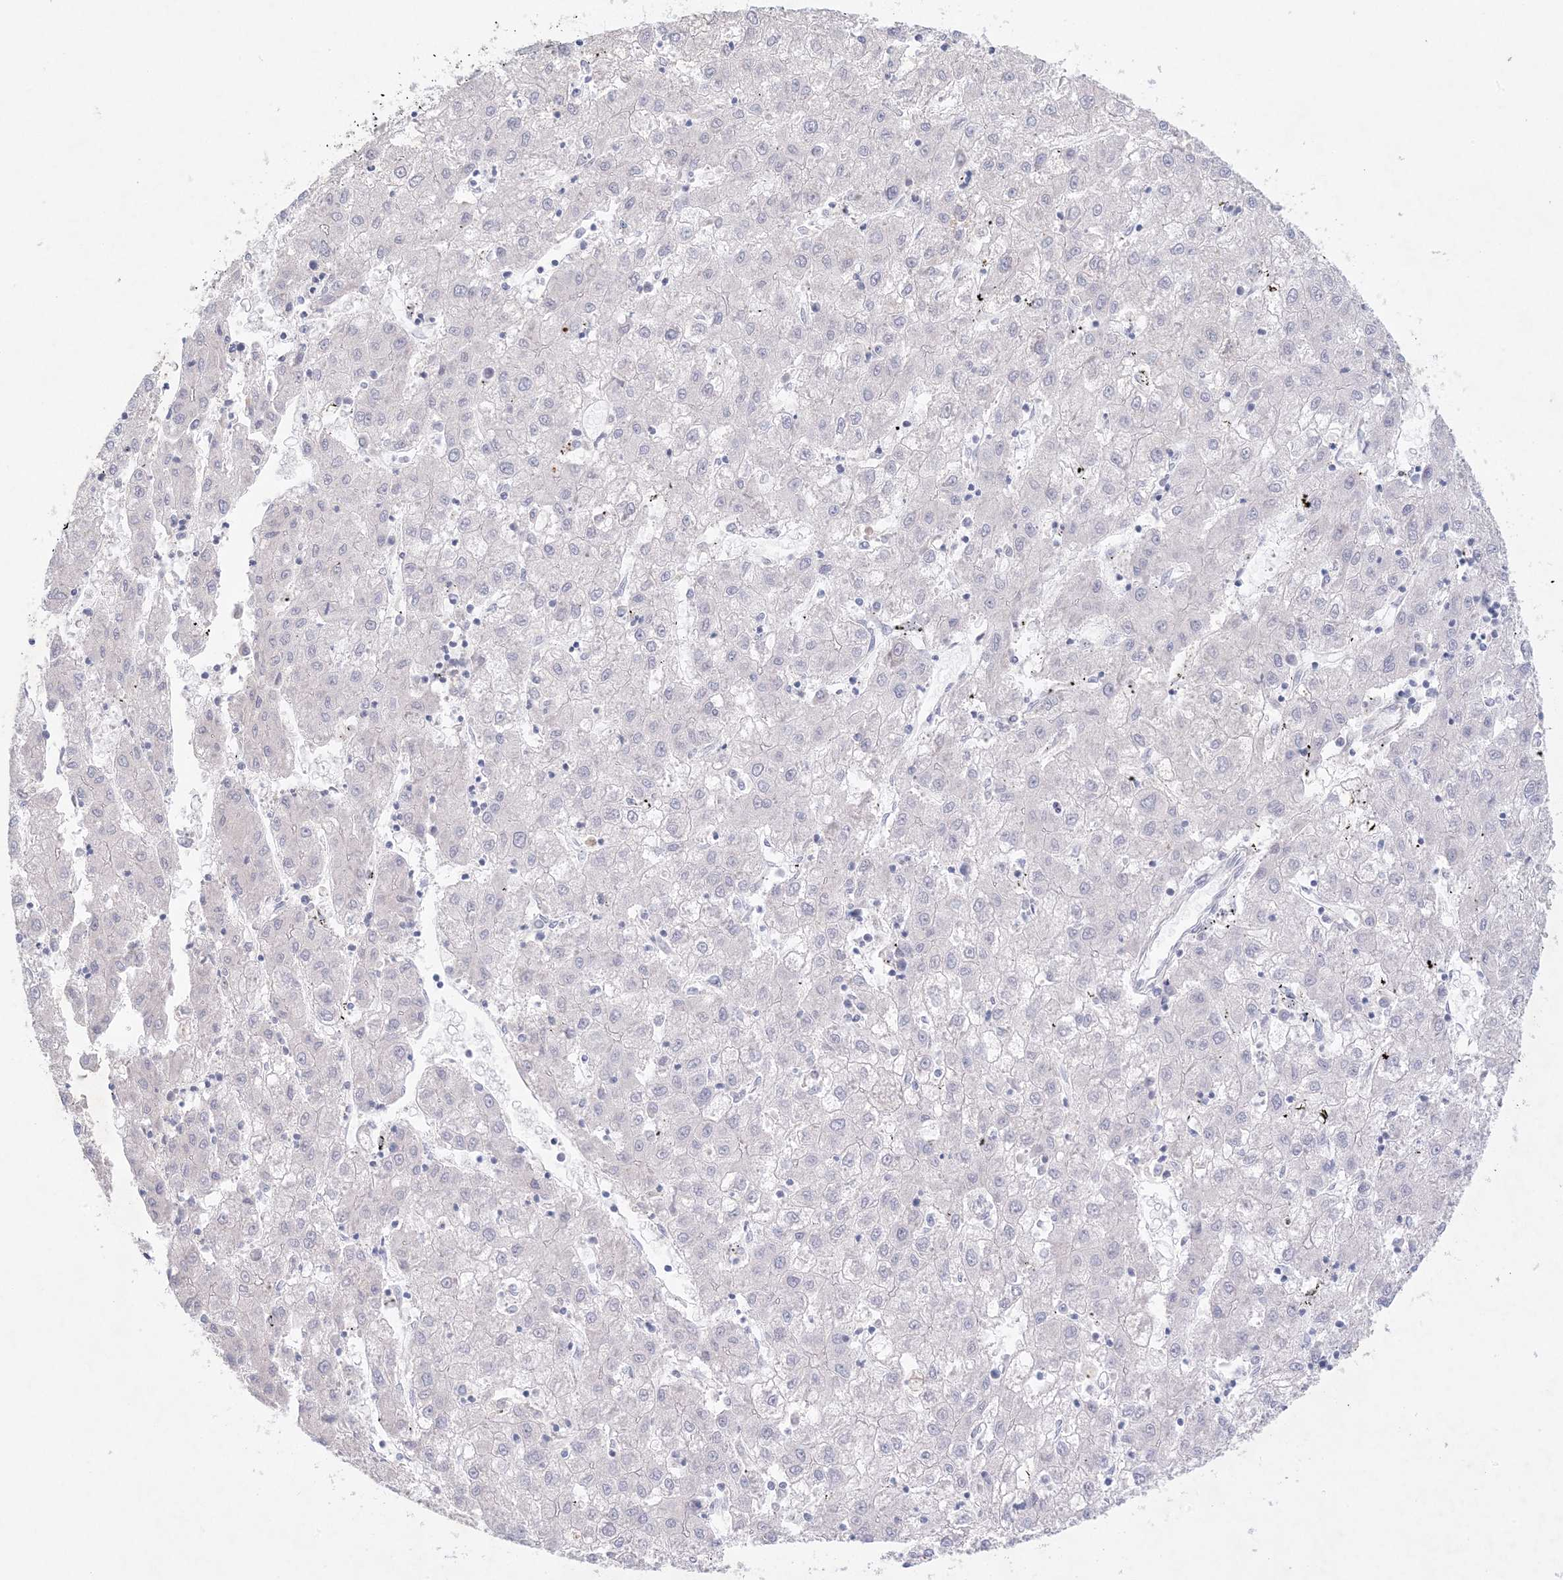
{"staining": {"intensity": "negative", "quantity": "none", "location": "none"}, "tissue": "liver cancer", "cell_type": "Tumor cells", "image_type": "cancer", "snomed": [{"axis": "morphology", "description": "Carcinoma, Hepatocellular, NOS"}, {"axis": "topography", "description": "Liver"}], "caption": "Image shows no significant protein expression in tumor cells of liver cancer.", "gene": "KCTD6", "patient": {"sex": "male", "age": 72}}